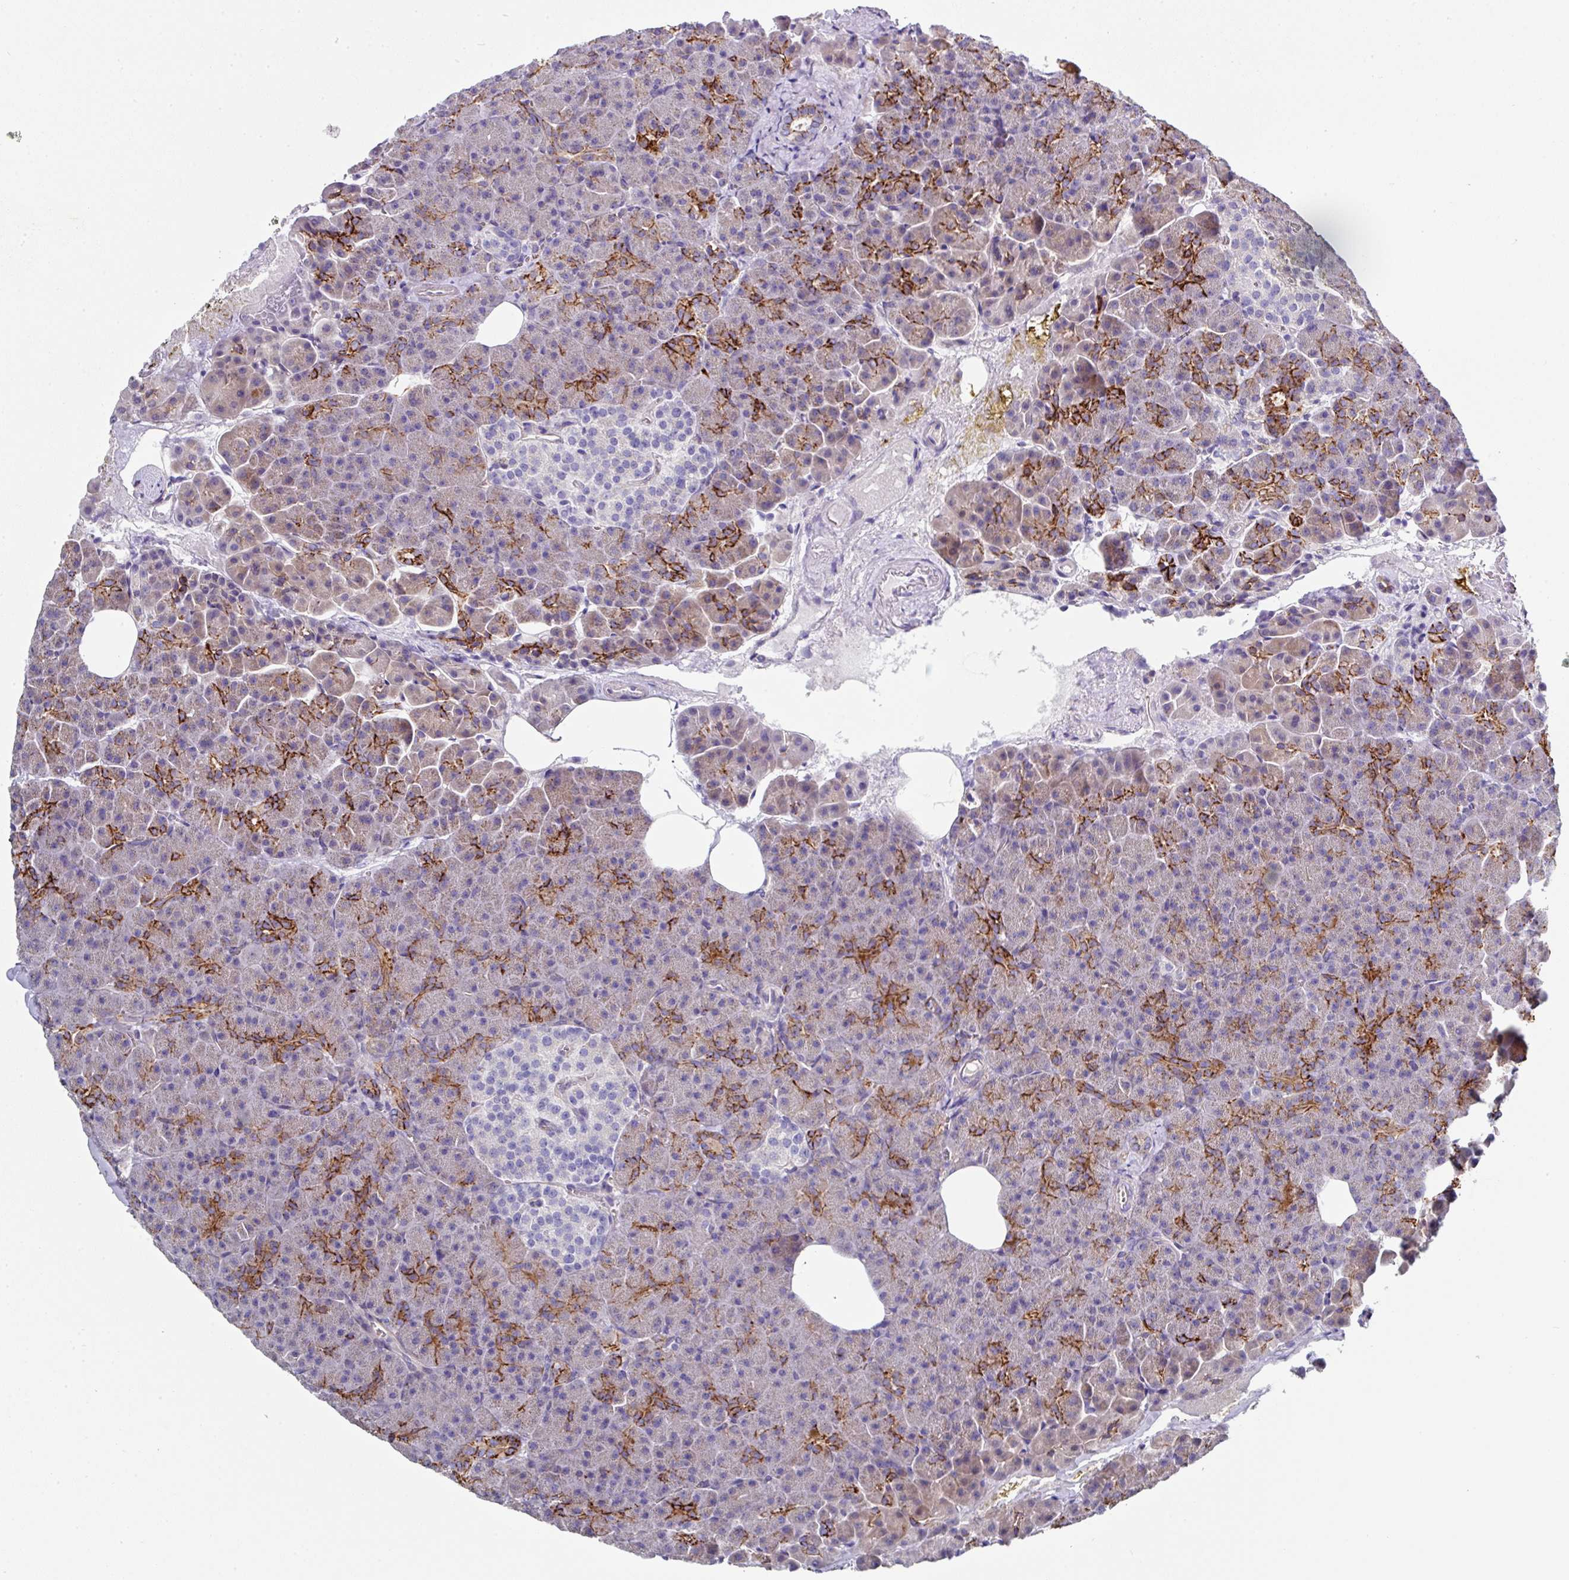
{"staining": {"intensity": "strong", "quantity": "25%-75%", "location": "cytoplasmic/membranous"}, "tissue": "pancreas", "cell_type": "Exocrine glandular cells", "image_type": "normal", "snomed": [{"axis": "morphology", "description": "Normal tissue, NOS"}, {"axis": "topography", "description": "Pancreas"}], "caption": "Benign pancreas displays strong cytoplasmic/membranous positivity in approximately 25%-75% of exocrine glandular cells.", "gene": "CLDN1", "patient": {"sex": "female", "age": 74}}